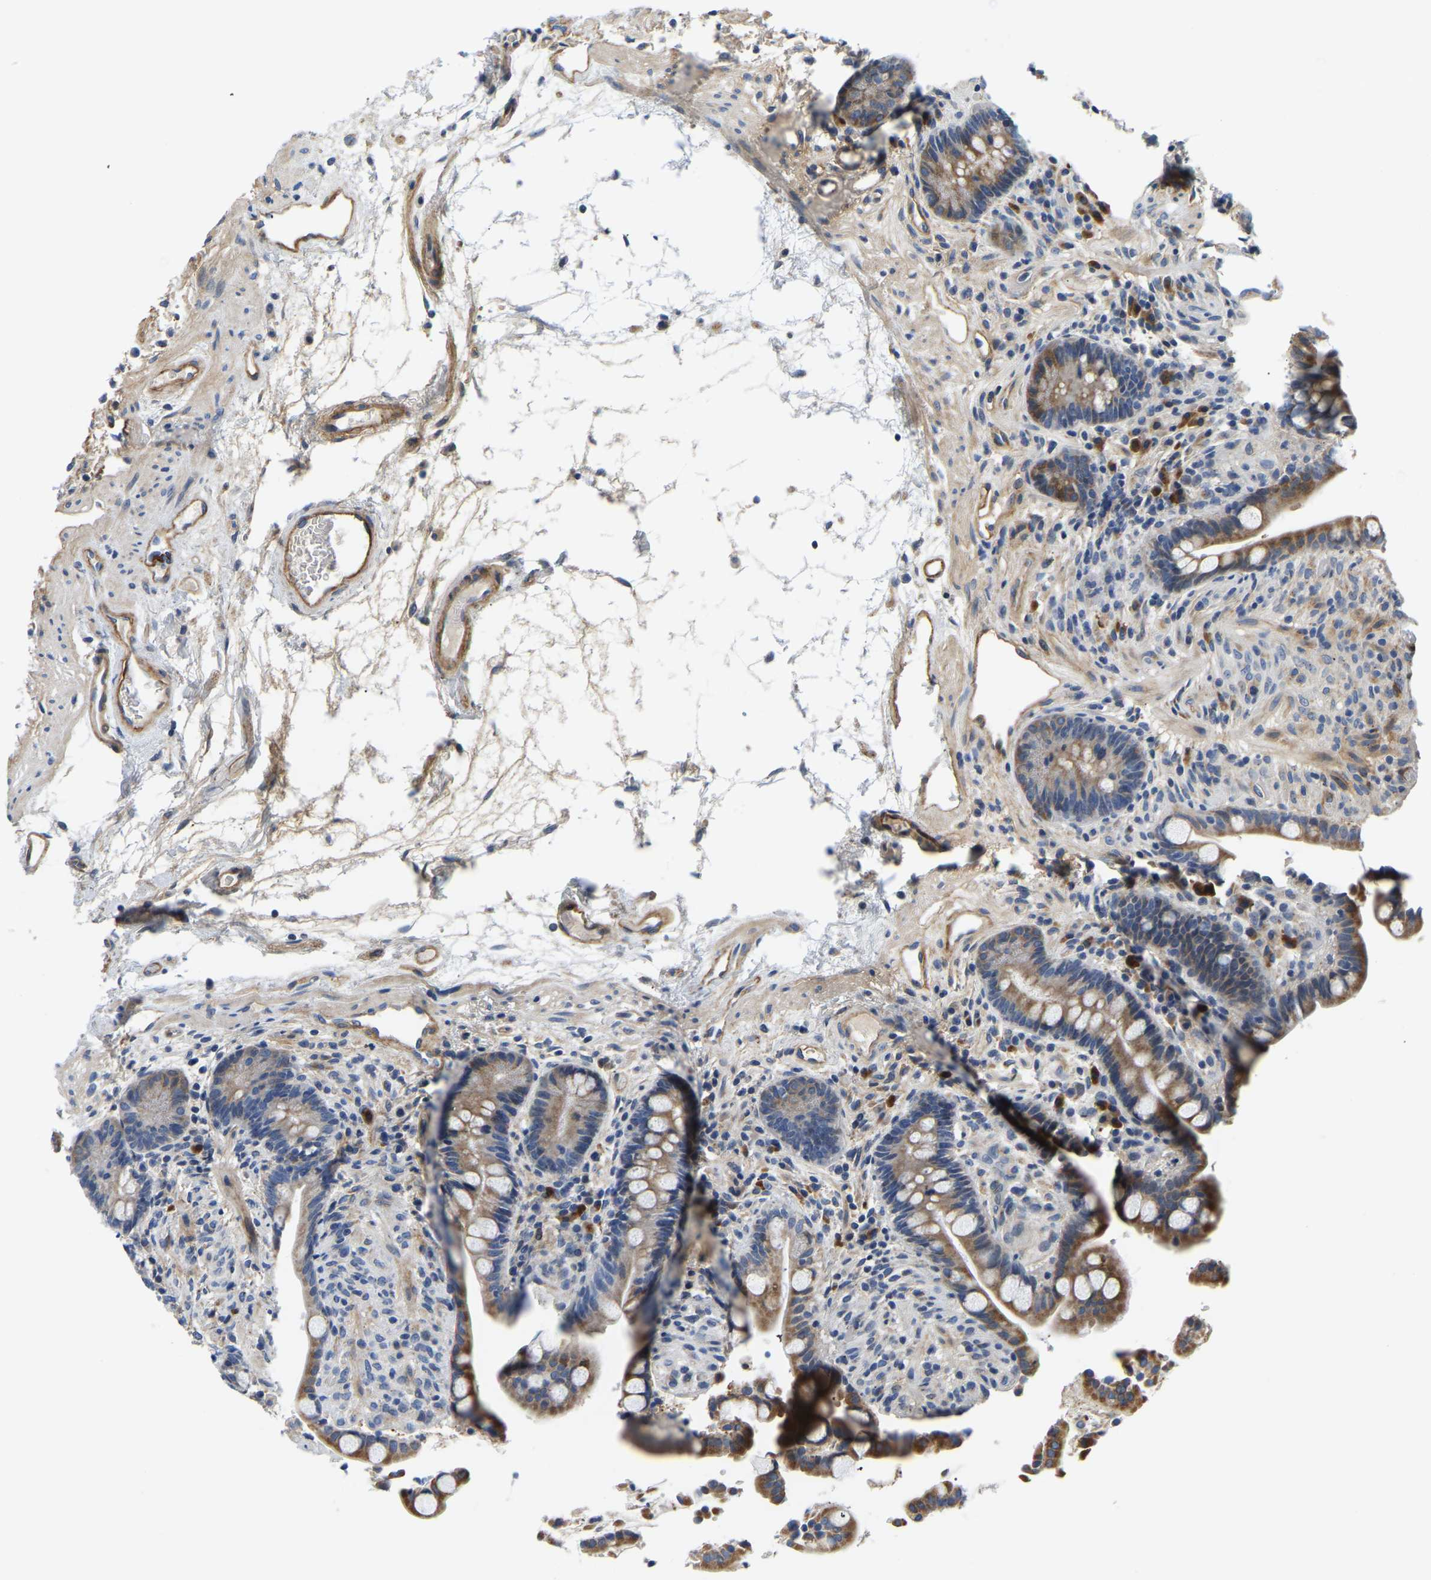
{"staining": {"intensity": "moderate", "quantity": ">75%", "location": "cytoplasmic/membranous"}, "tissue": "colon", "cell_type": "Endothelial cells", "image_type": "normal", "snomed": [{"axis": "morphology", "description": "Normal tissue, NOS"}, {"axis": "topography", "description": "Colon"}], "caption": "Immunohistochemical staining of unremarkable colon displays >75% levels of moderate cytoplasmic/membranous protein expression in approximately >75% of endothelial cells. The protein of interest is shown in brown color, while the nuclei are stained blue.", "gene": "LIAS", "patient": {"sex": "male", "age": 73}}